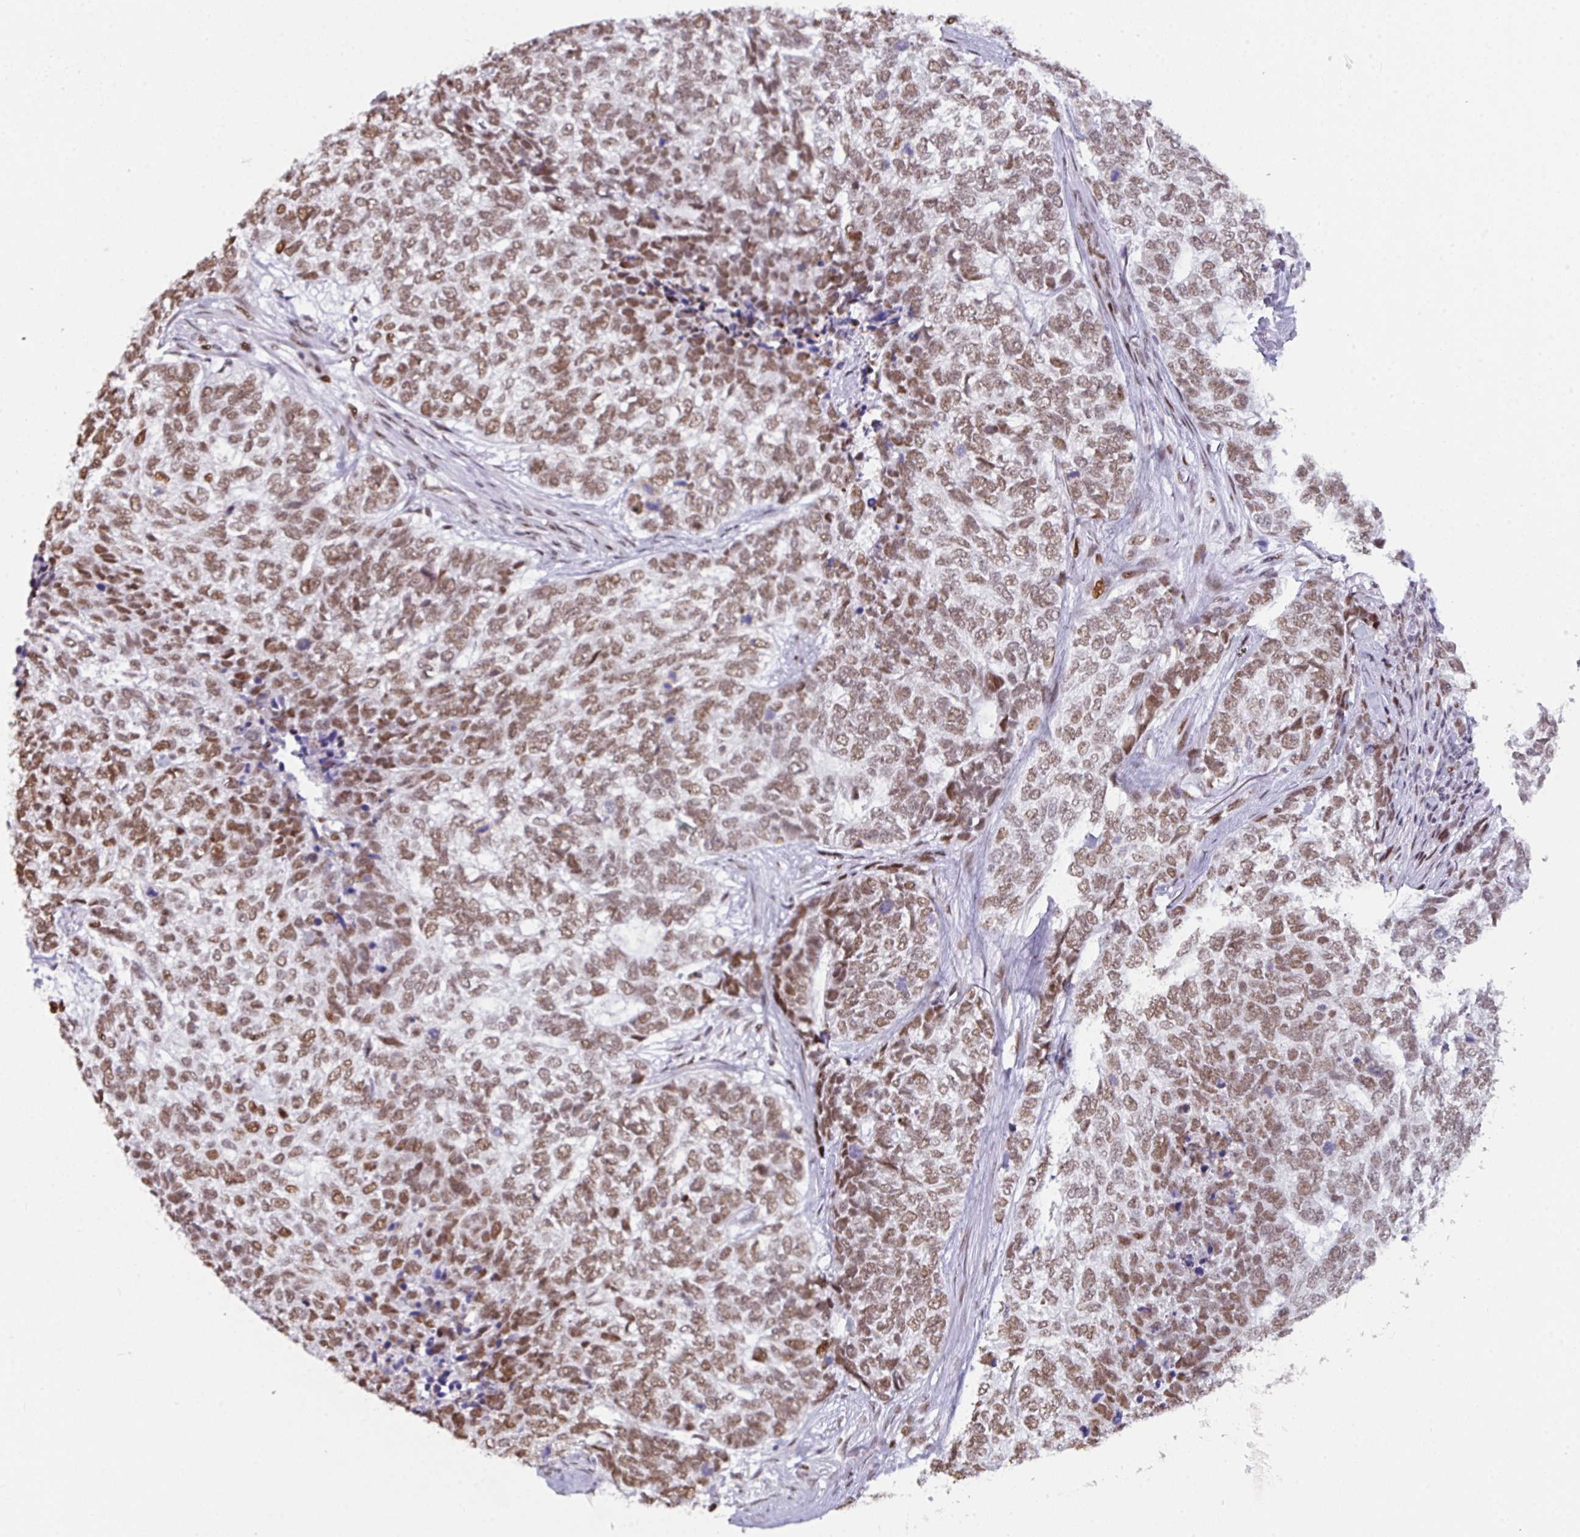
{"staining": {"intensity": "moderate", "quantity": ">75%", "location": "nuclear"}, "tissue": "skin cancer", "cell_type": "Tumor cells", "image_type": "cancer", "snomed": [{"axis": "morphology", "description": "Basal cell carcinoma"}, {"axis": "topography", "description": "Skin"}], "caption": "Human basal cell carcinoma (skin) stained with a protein marker displays moderate staining in tumor cells.", "gene": "CLP1", "patient": {"sex": "female", "age": 65}}